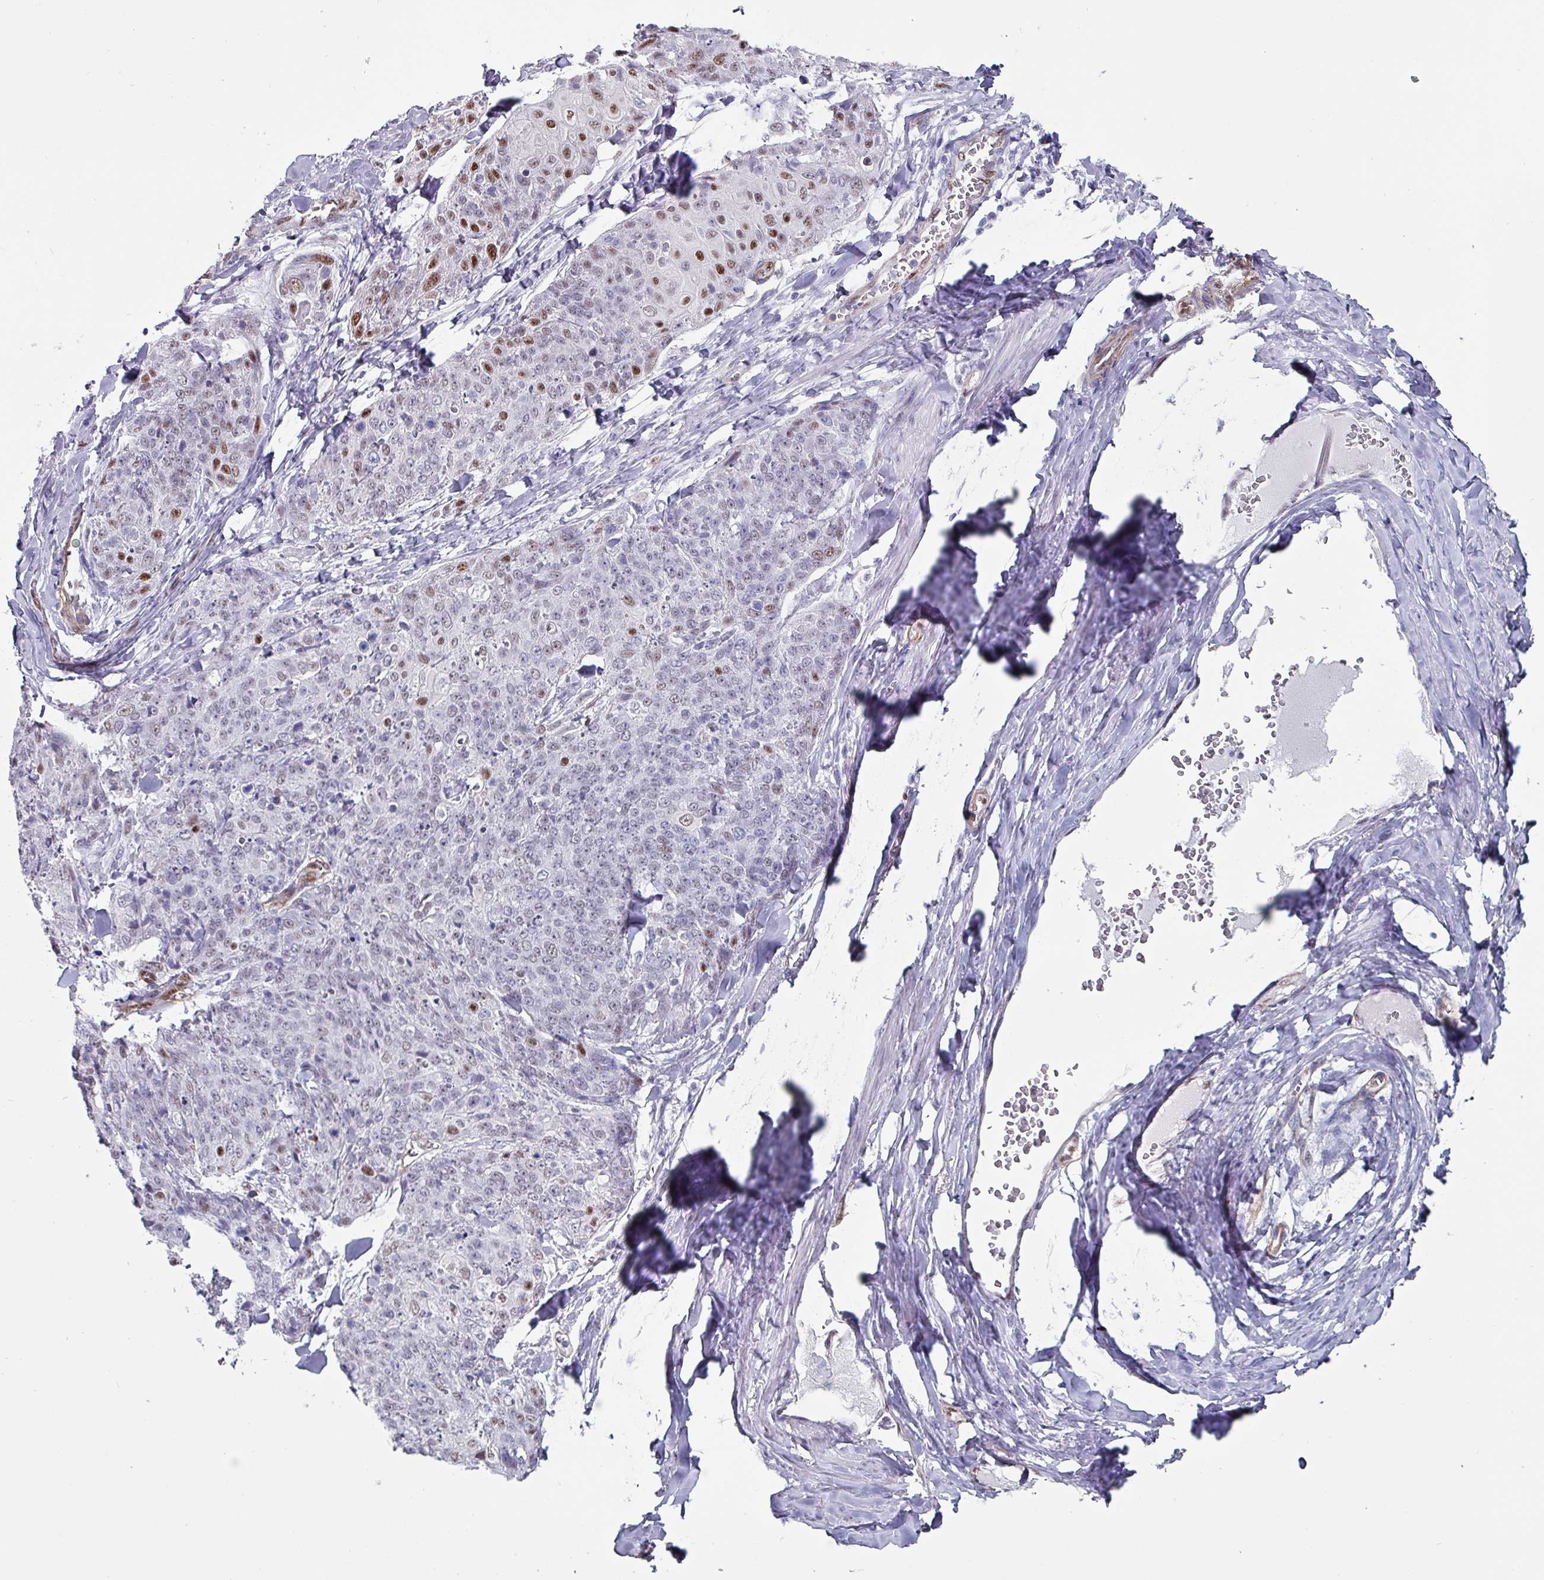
{"staining": {"intensity": "moderate", "quantity": "<25%", "location": "nuclear"}, "tissue": "skin cancer", "cell_type": "Tumor cells", "image_type": "cancer", "snomed": [{"axis": "morphology", "description": "Squamous cell carcinoma, NOS"}, {"axis": "topography", "description": "Skin"}, {"axis": "topography", "description": "Vulva"}], "caption": "Skin cancer stained for a protein reveals moderate nuclear positivity in tumor cells. Using DAB (3,3'-diaminobenzidine) (brown) and hematoxylin (blue) stains, captured at high magnification using brightfield microscopy.", "gene": "ZNF816-ZNF321P", "patient": {"sex": "female", "age": 85}}